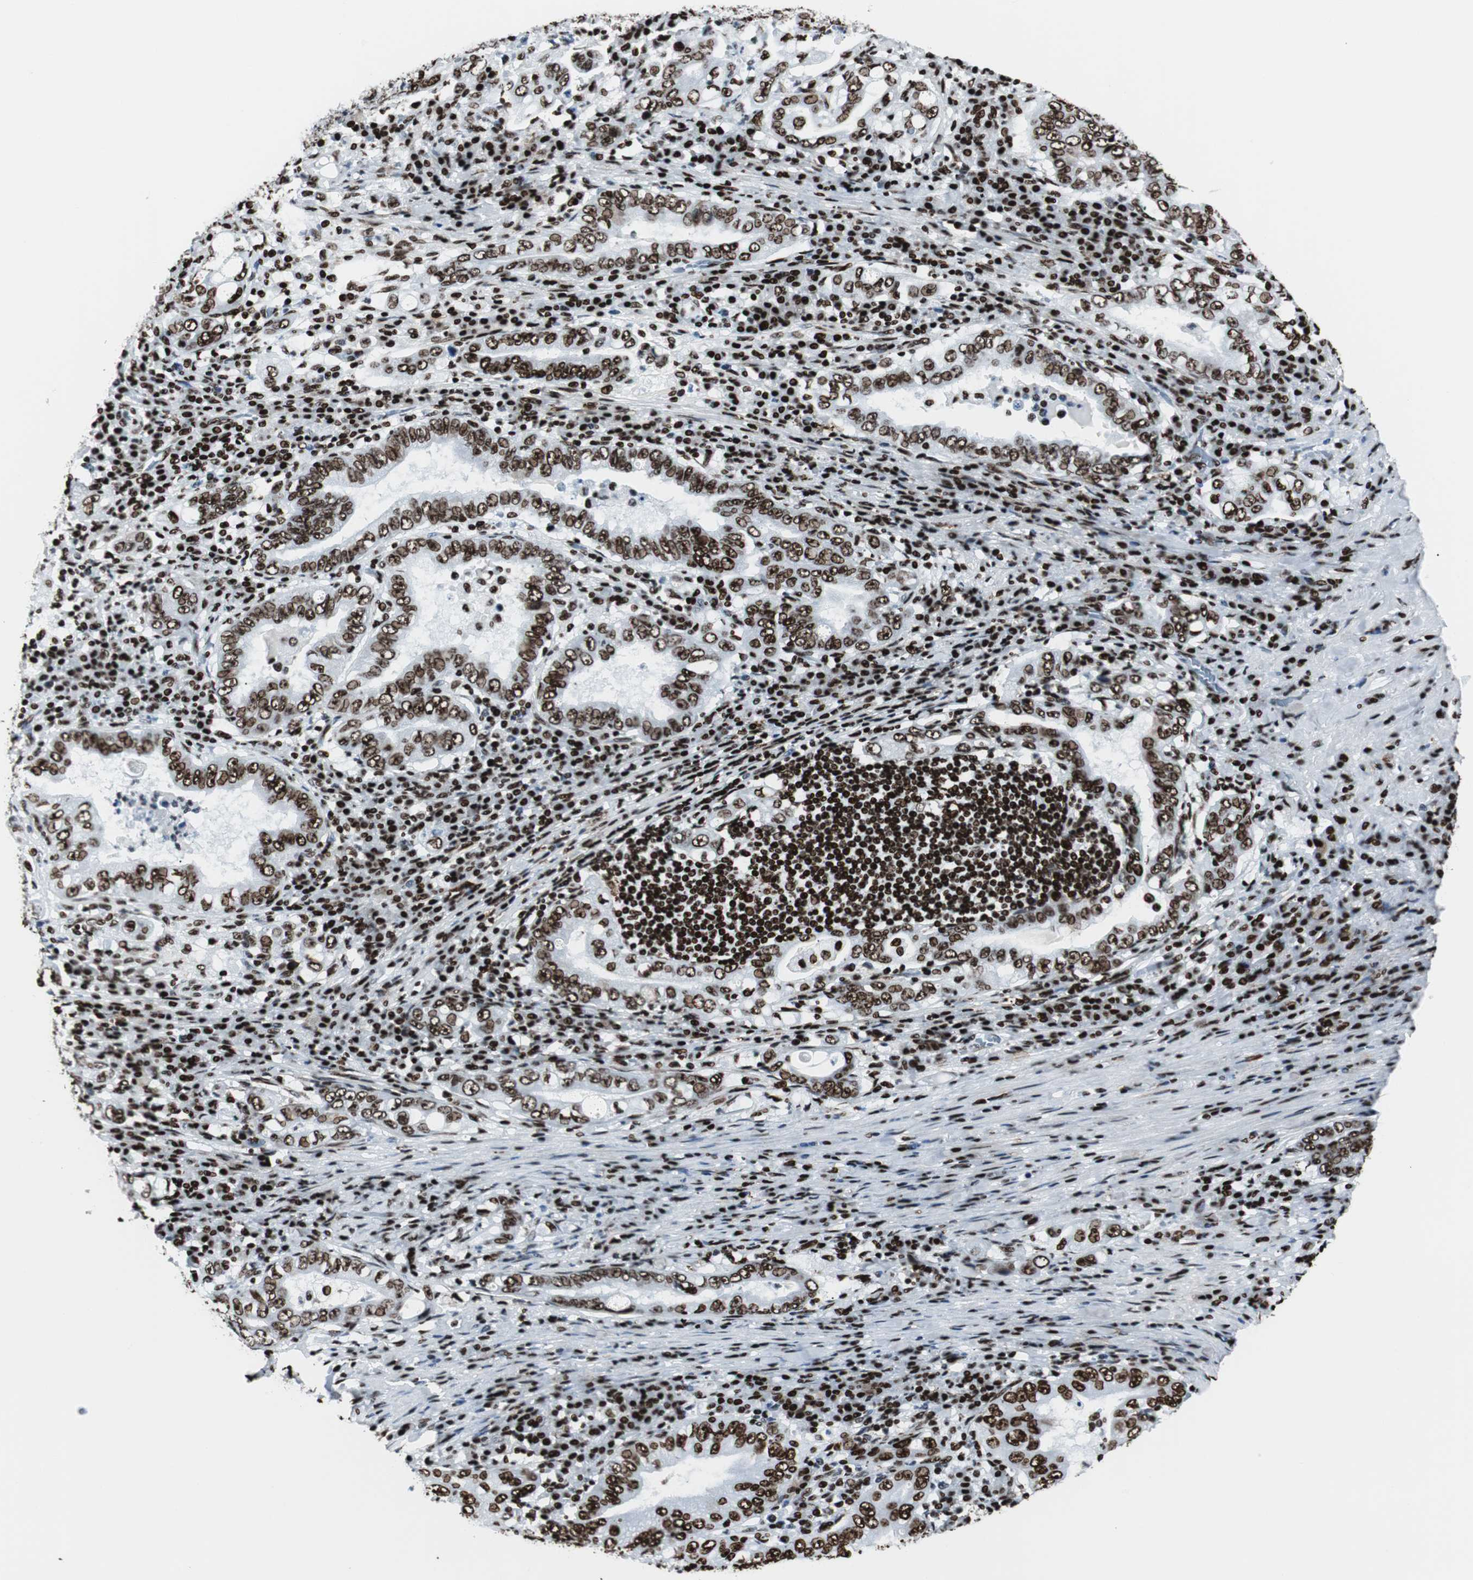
{"staining": {"intensity": "strong", "quantity": ">75%", "location": "nuclear"}, "tissue": "stomach cancer", "cell_type": "Tumor cells", "image_type": "cancer", "snomed": [{"axis": "morphology", "description": "Normal tissue, NOS"}, {"axis": "morphology", "description": "Adenocarcinoma, NOS"}, {"axis": "topography", "description": "Esophagus"}, {"axis": "topography", "description": "Stomach, upper"}, {"axis": "topography", "description": "Peripheral nerve tissue"}], "caption": "Protein expression analysis of human stomach adenocarcinoma reveals strong nuclear positivity in approximately >75% of tumor cells.", "gene": "NCL", "patient": {"sex": "male", "age": 62}}